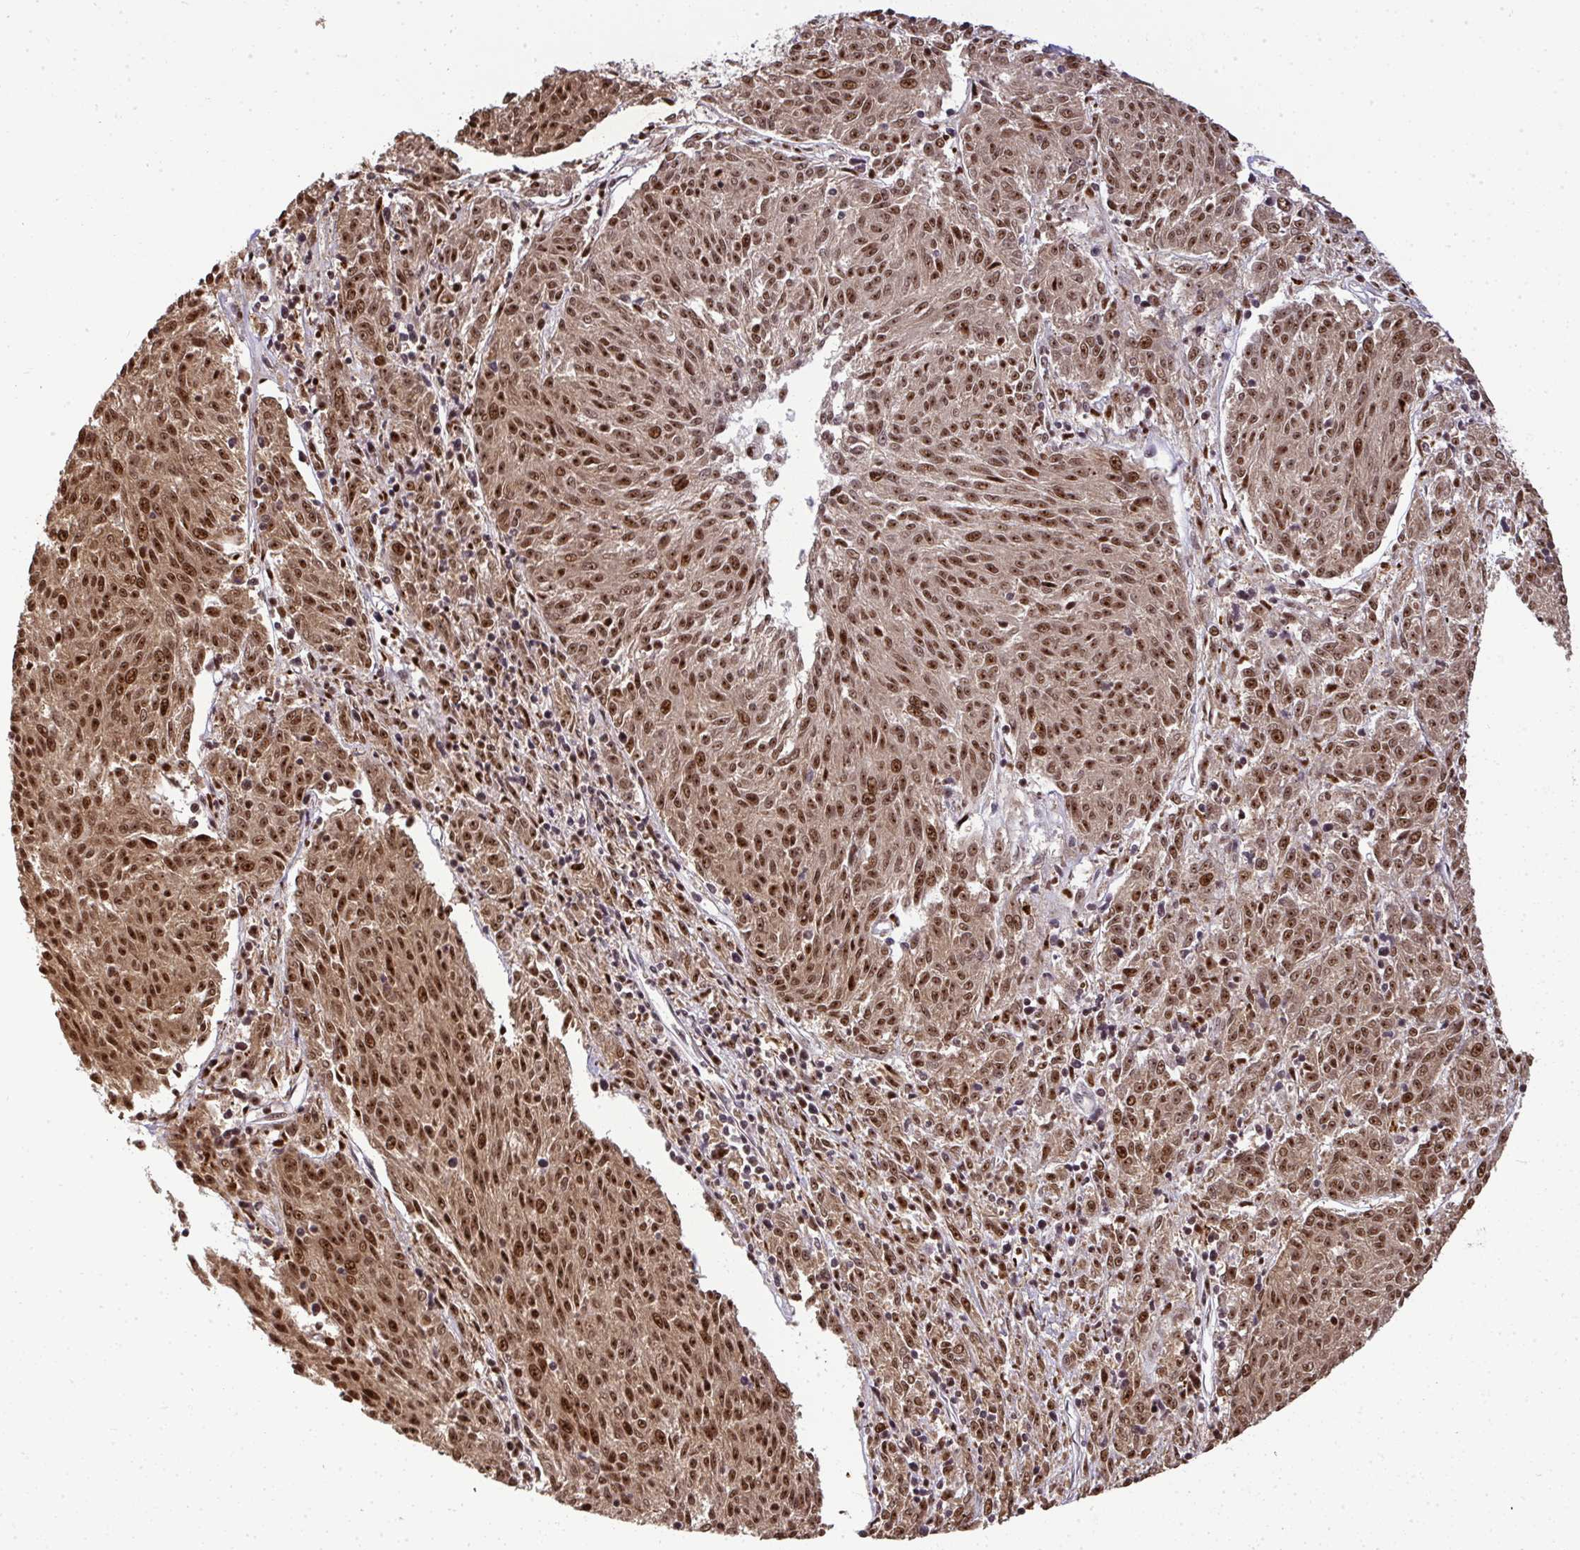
{"staining": {"intensity": "moderate", "quantity": ">75%", "location": "cytoplasmic/membranous,nuclear"}, "tissue": "melanoma", "cell_type": "Tumor cells", "image_type": "cancer", "snomed": [{"axis": "morphology", "description": "Malignant melanoma, NOS"}, {"axis": "topography", "description": "Skin"}], "caption": "IHC (DAB) staining of malignant melanoma shows moderate cytoplasmic/membranous and nuclear protein expression in about >75% of tumor cells.", "gene": "U2AF1", "patient": {"sex": "female", "age": 72}}